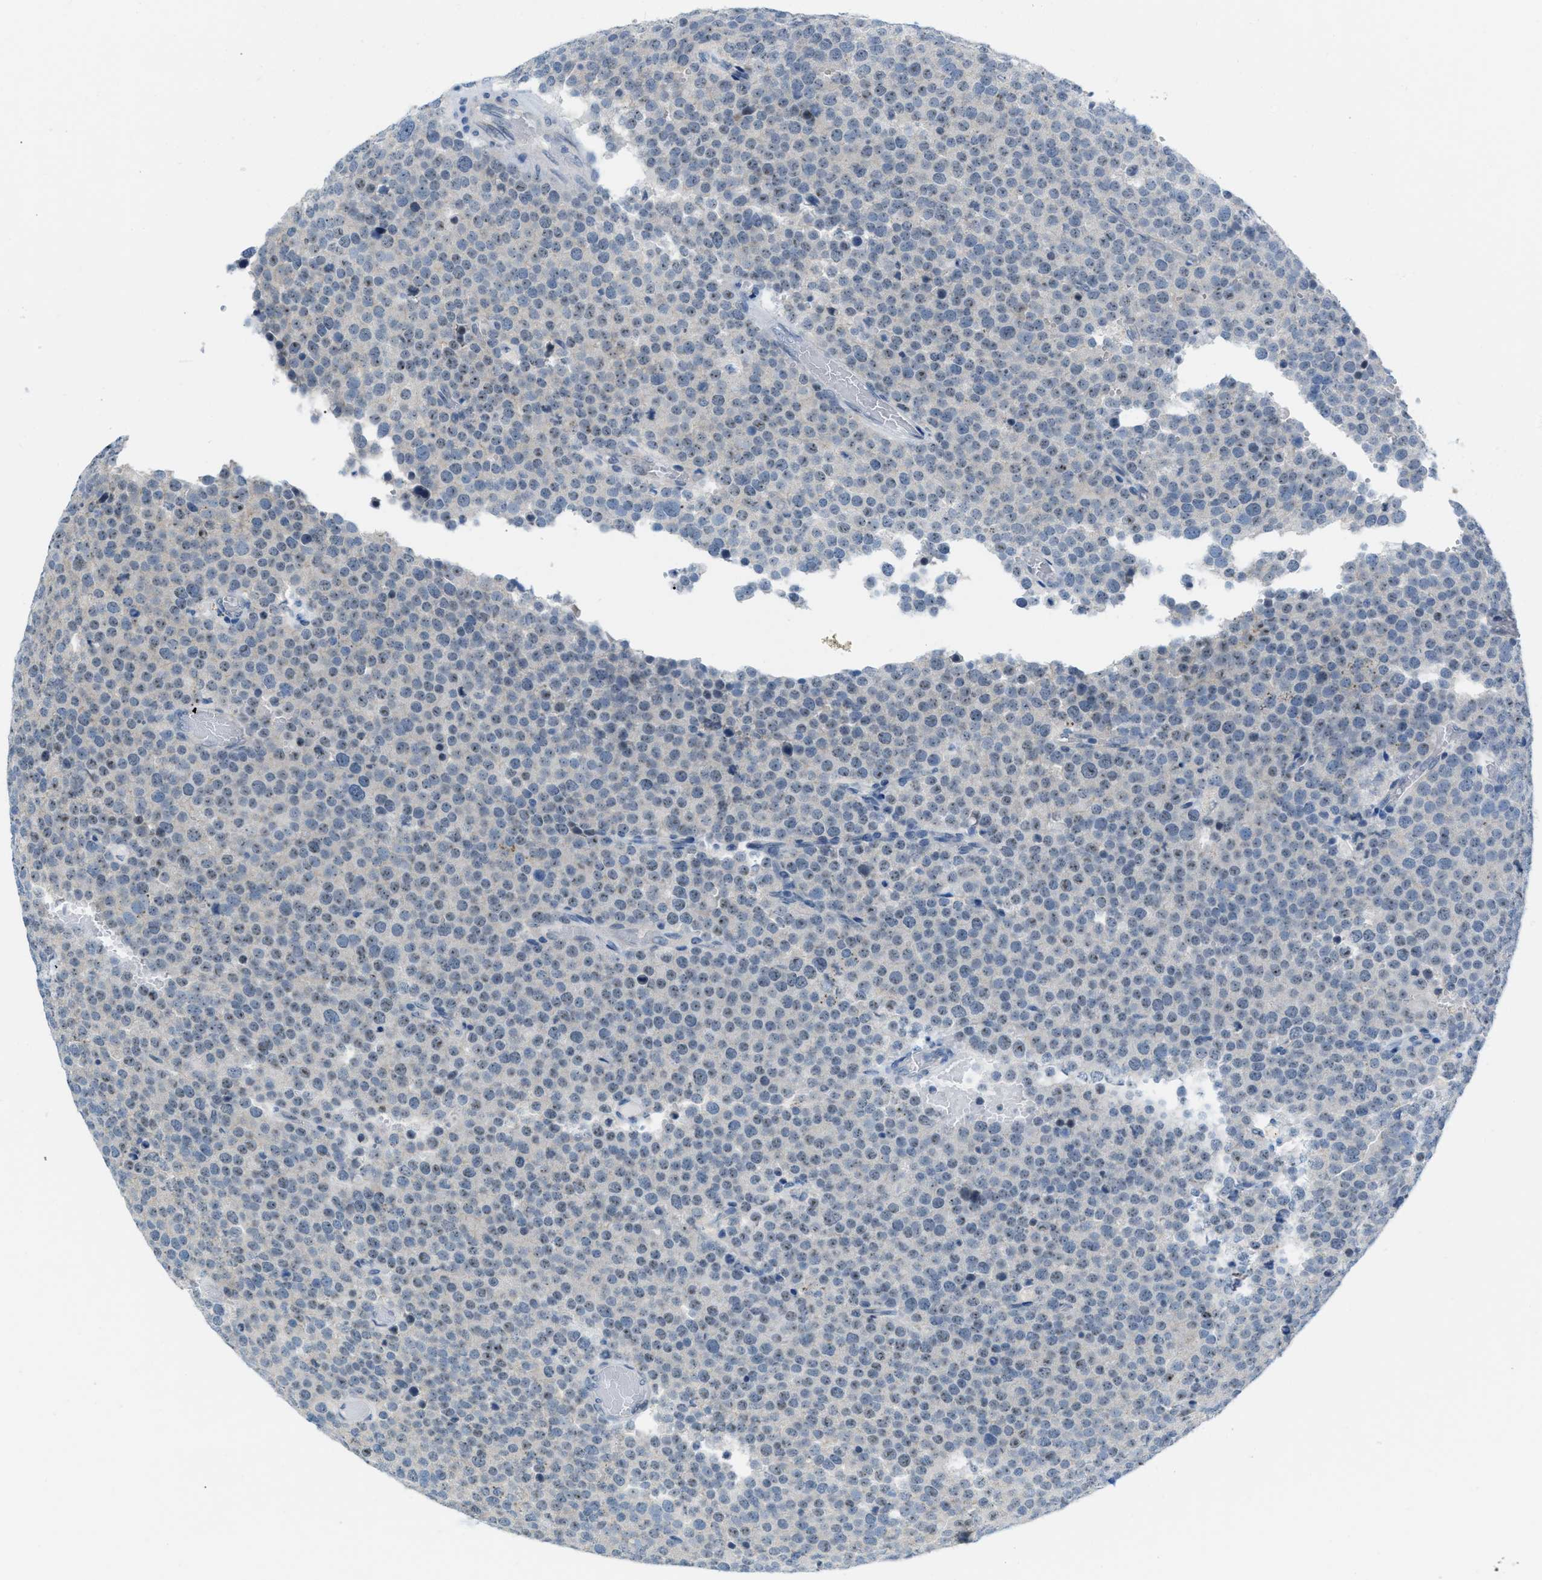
{"staining": {"intensity": "weak", "quantity": "<25%", "location": "nuclear"}, "tissue": "testis cancer", "cell_type": "Tumor cells", "image_type": "cancer", "snomed": [{"axis": "morphology", "description": "Normal tissue, NOS"}, {"axis": "morphology", "description": "Seminoma, NOS"}, {"axis": "topography", "description": "Testis"}], "caption": "Tumor cells show no significant expression in testis cancer.", "gene": "PHRF1", "patient": {"sex": "male", "age": 71}}